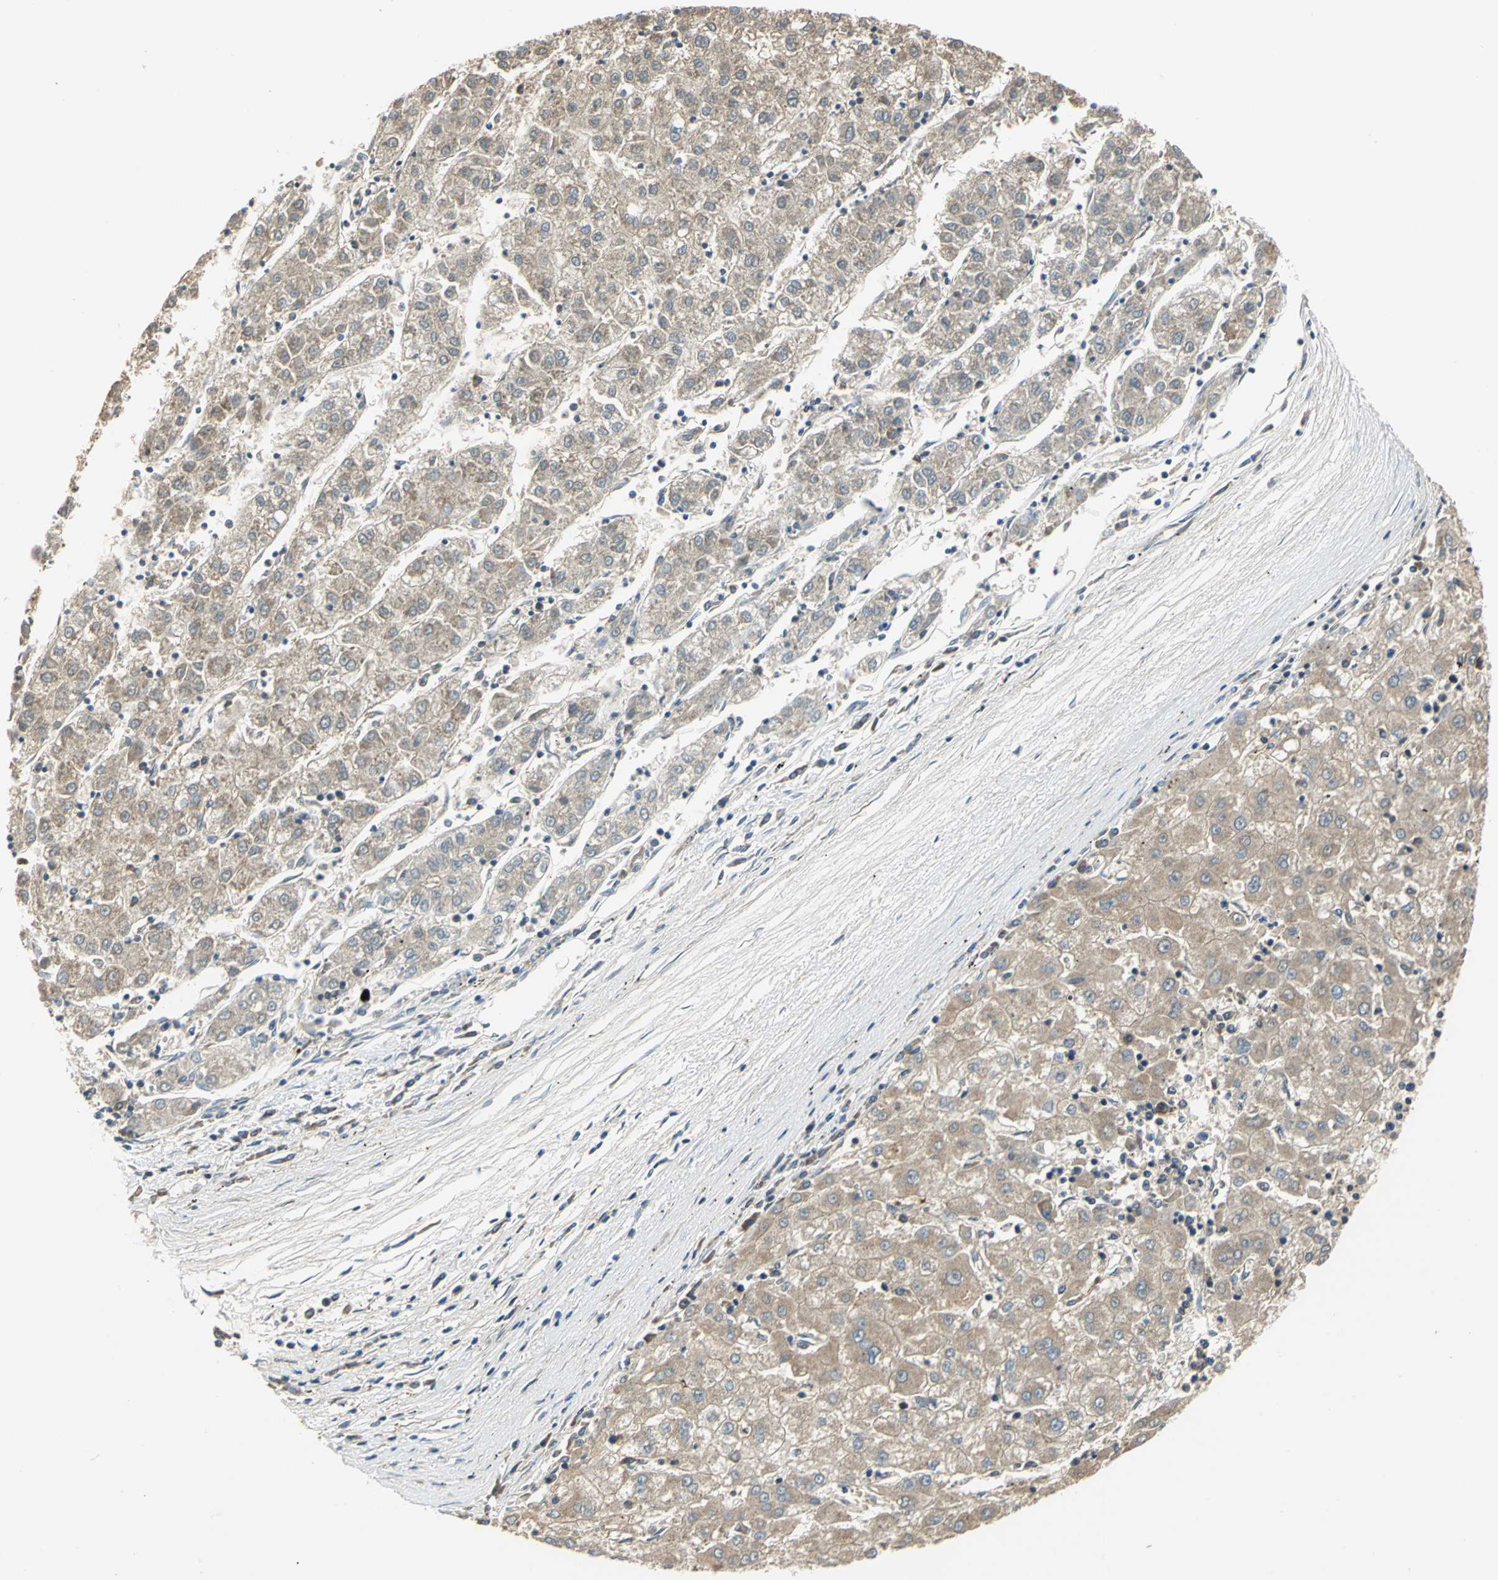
{"staining": {"intensity": "weak", "quantity": ">75%", "location": "cytoplasmic/membranous"}, "tissue": "liver cancer", "cell_type": "Tumor cells", "image_type": "cancer", "snomed": [{"axis": "morphology", "description": "Carcinoma, Hepatocellular, NOS"}, {"axis": "topography", "description": "Liver"}], "caption": "Weak cytoplasmic/membranous protein positivity is present in about >75% of tumor cells in liver cancer (hepatocellular carcinoma).", "gene": "EMCN", "patient": {"sex": "male", "age": 72}}